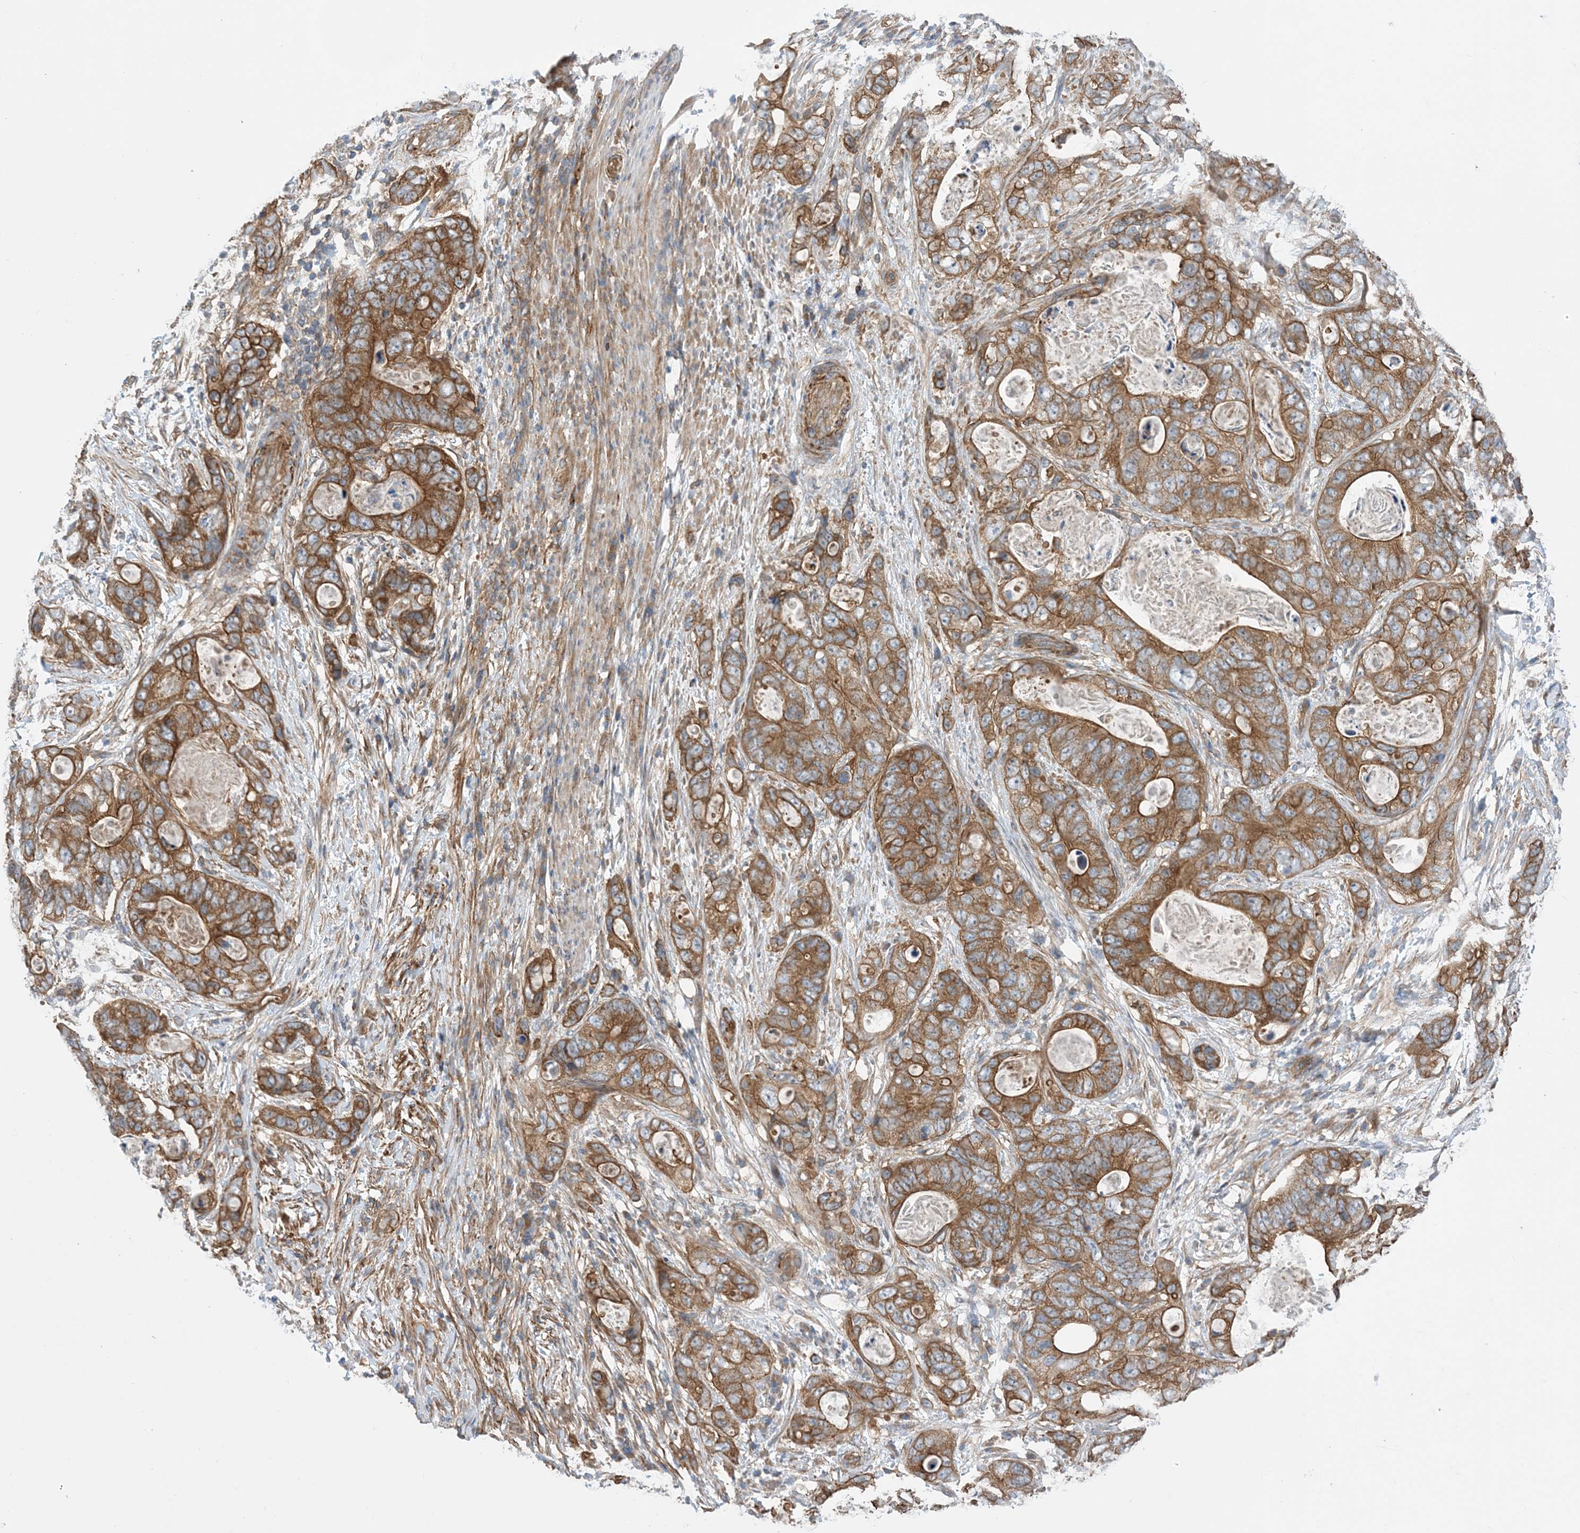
{"staining": {"intensity": "strong", "quantity": ">75%", "location": "cytoplasmic/membranous"}, "tissue": "stomach cancer", "cell_type": "Tumor cells", "image_type": "cancer", "snomed": [{"axis": "morphology", "description": "Adenocarcinoma, NOS"}, {"axis": "topography", "description": "Stomach"}], "caption": "There is high levels of strong cytoplasmic/membranous expression in tumor cells of stomach cancer (adenocarcinoma), as demonstrated by immunohistochemical staining (brown color).", "gene": "EHBP1", "patient": {"sex": "female", "age": 89}}